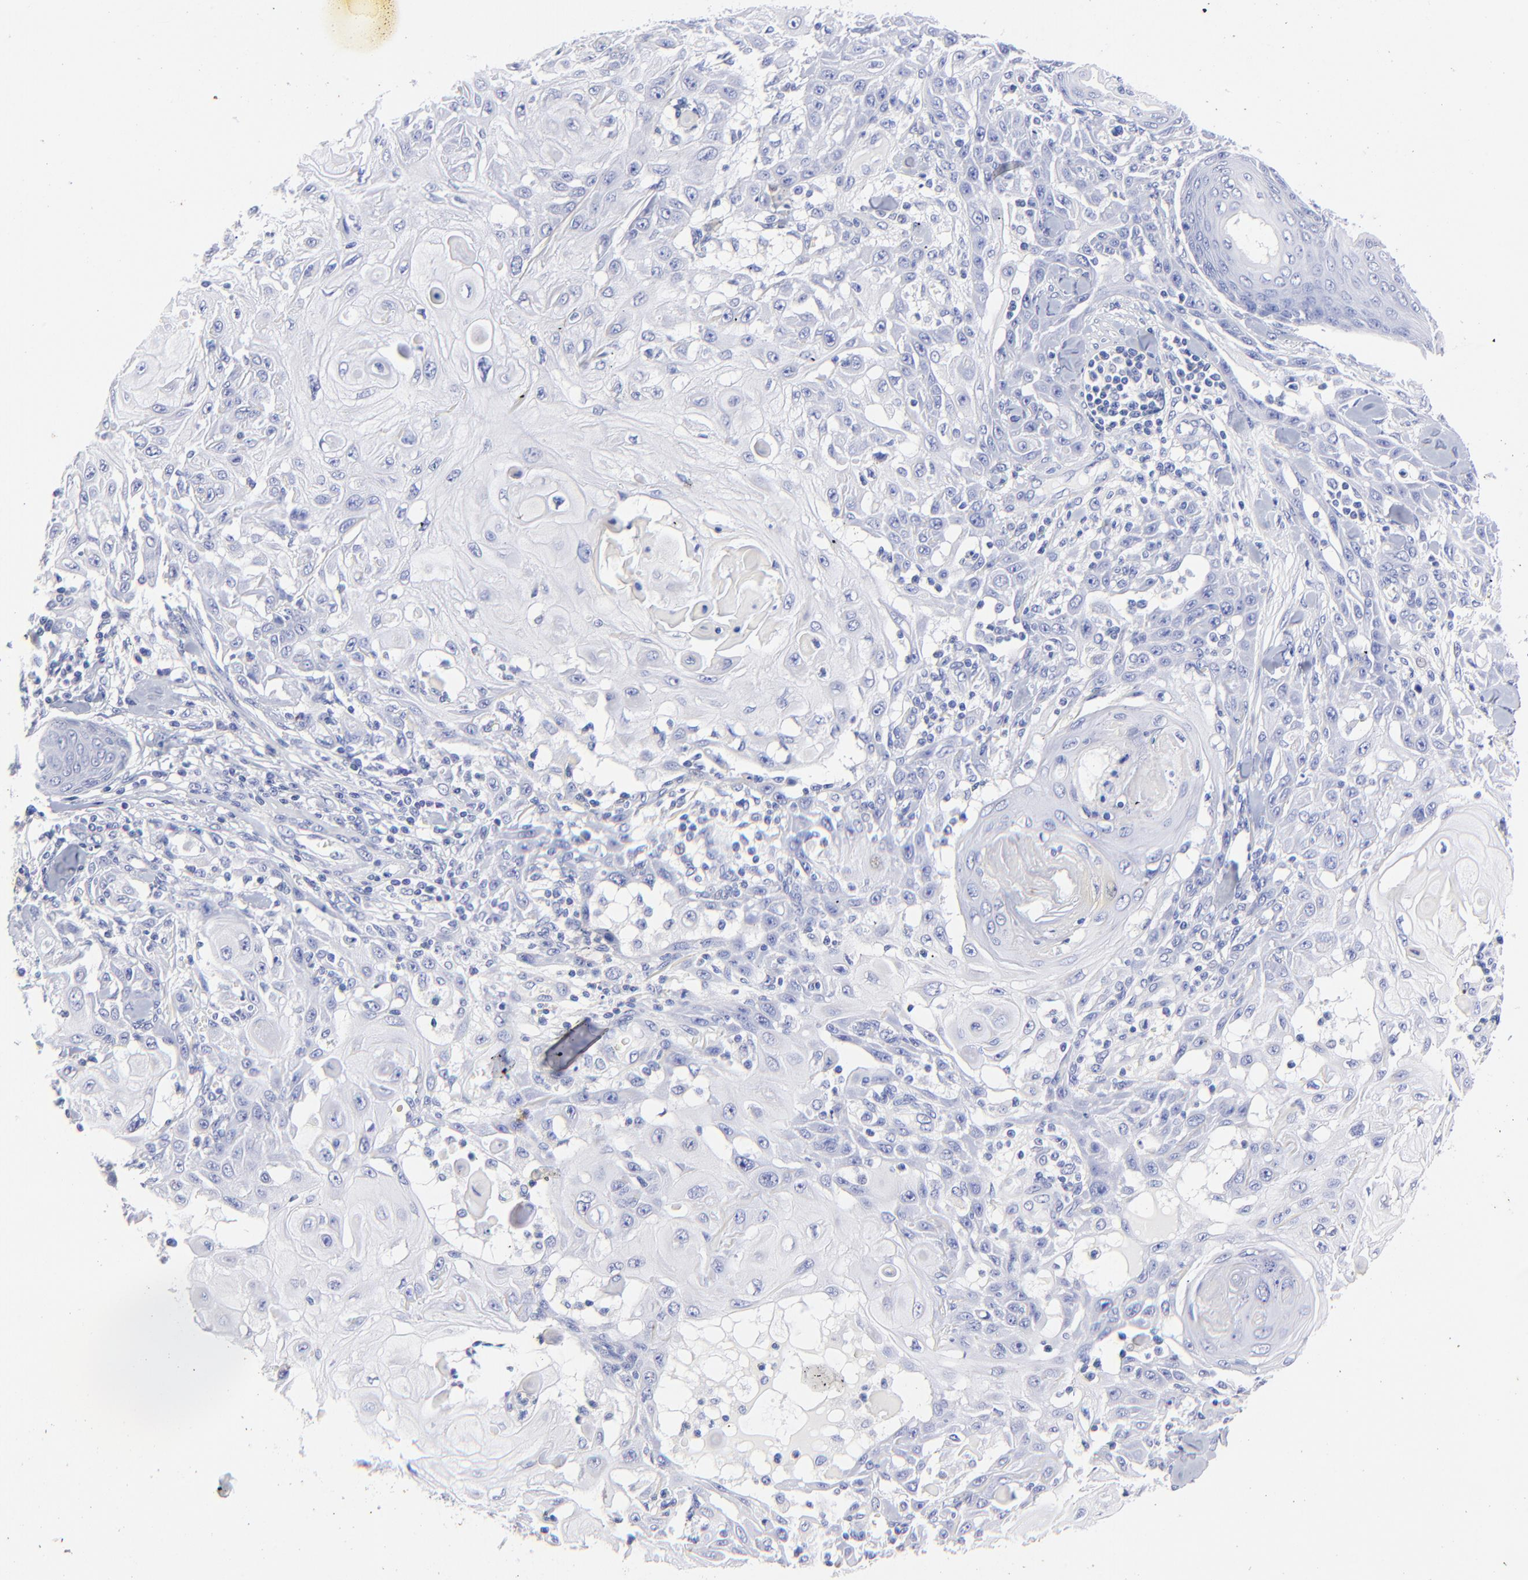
{"staining": {"intensity": "negative", "quantity": "none", "location": "none"}, "tissue": "skin cancer", "cell_type": "Tumor cells", "image_type": "cancer", "snomed": [{"axis": "morphology", "description": "Squamous cell carcinoma, NOS"}, {"axis": "topography", "description": "Skin"}], "caption": "Immunohistochemistry image of neoplastic tissue: skin cancer stained with DAB shows no significant protein expression in tumor cells. Nuclei are stained in blue.", "gene": "HORMAD2", "patient": {"sex": "male", "age": 24}}